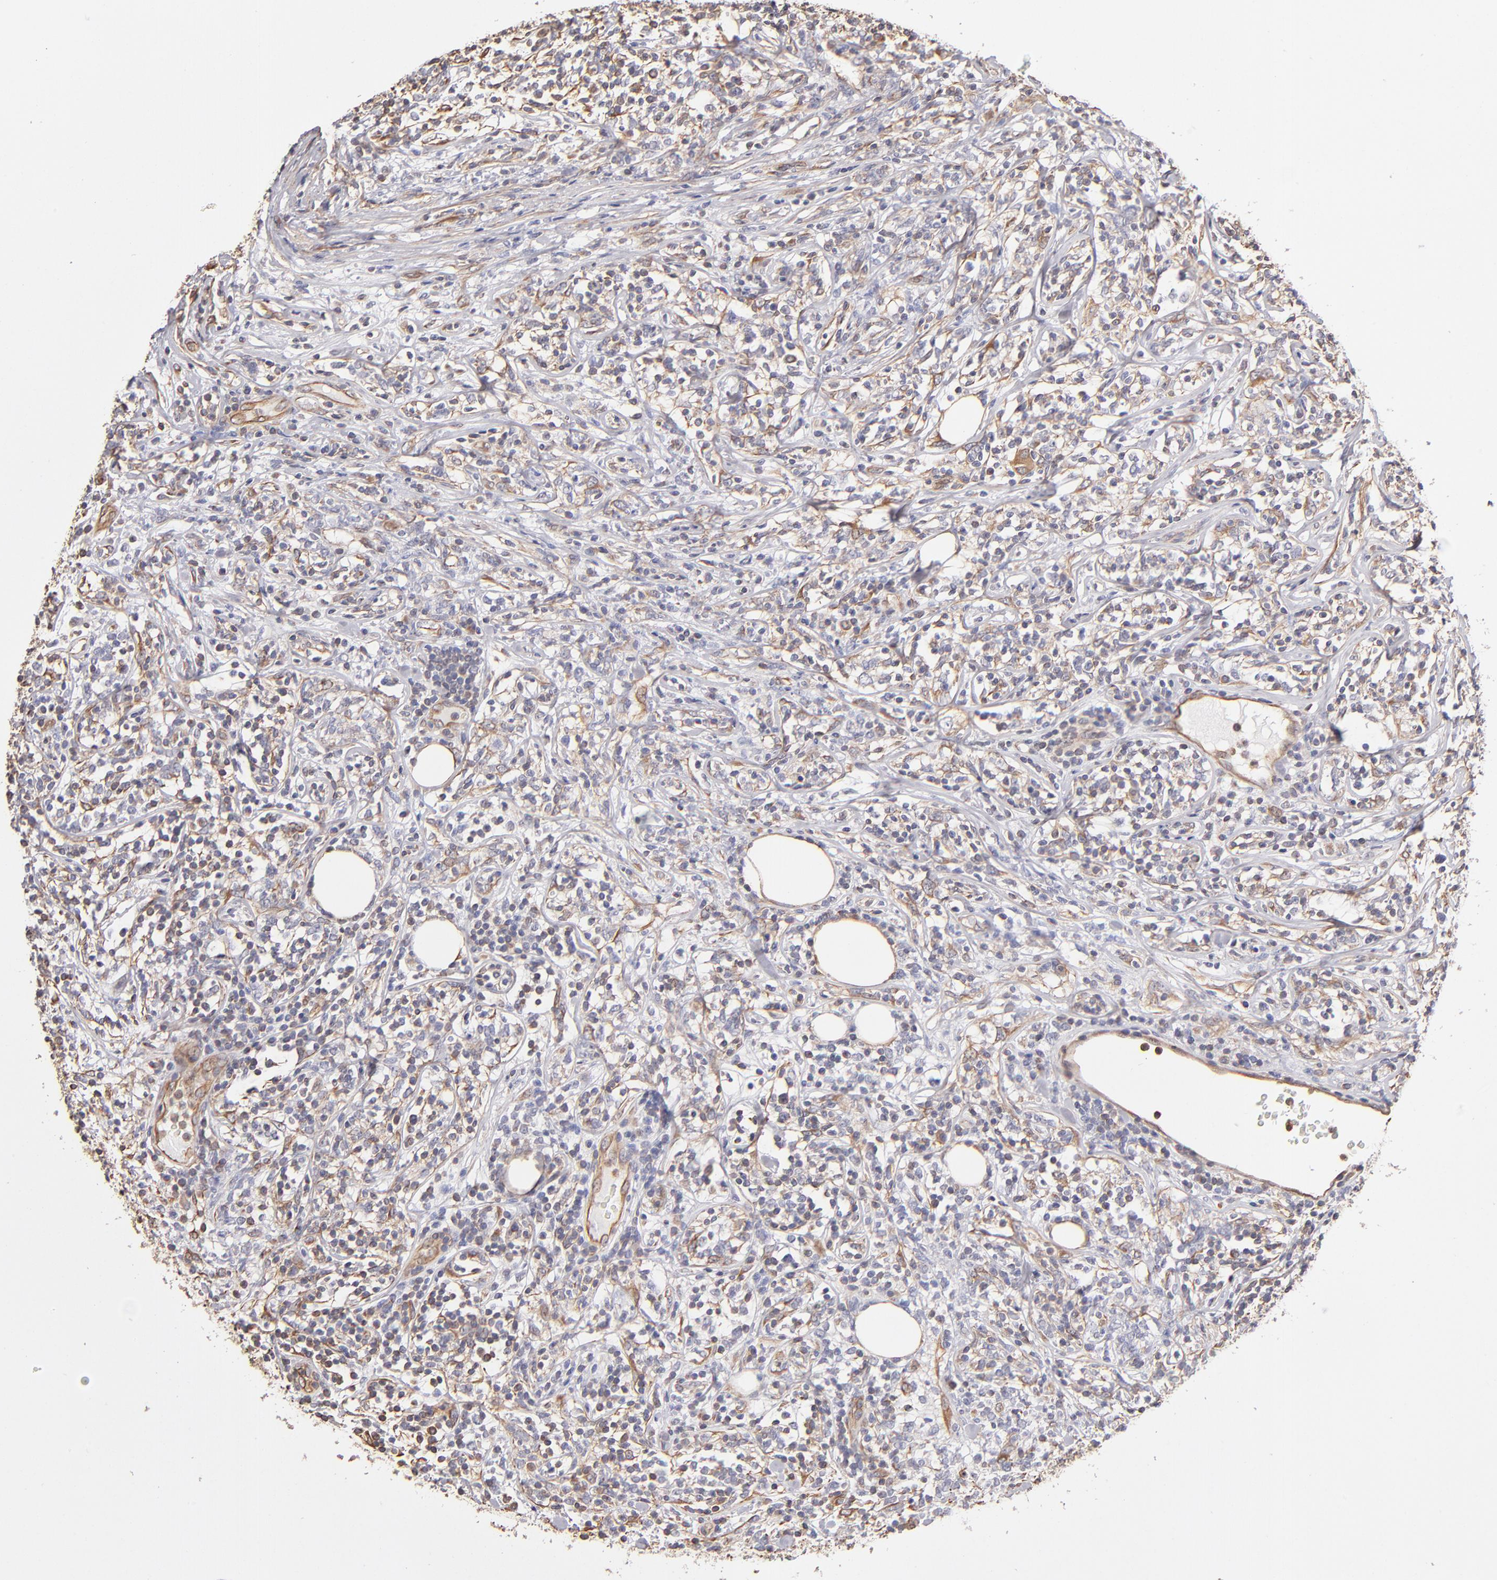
{"staining": {"intensity": "weak", "quantity": "25%-75%", "location": "cytoplasmic/membranous"}, "tissue": "lymphoma", "cell_type": "Tumor cells", "image_type": "cancer", "snomed": [{"axis": "morphology", "description": "Malignant lymphoma, non-Hodgkin's type, High grade"}, {"axis": "topography", "description": "Lymph node"}], "caption": "Brown immunohistochemical staining in lymphoma reveals weak cytoplasmic/membranous positivity in approximately 25%-75% of tumor cells.", "gene": "ABCC1", "patient": {"sex": "female", "age": 84}}